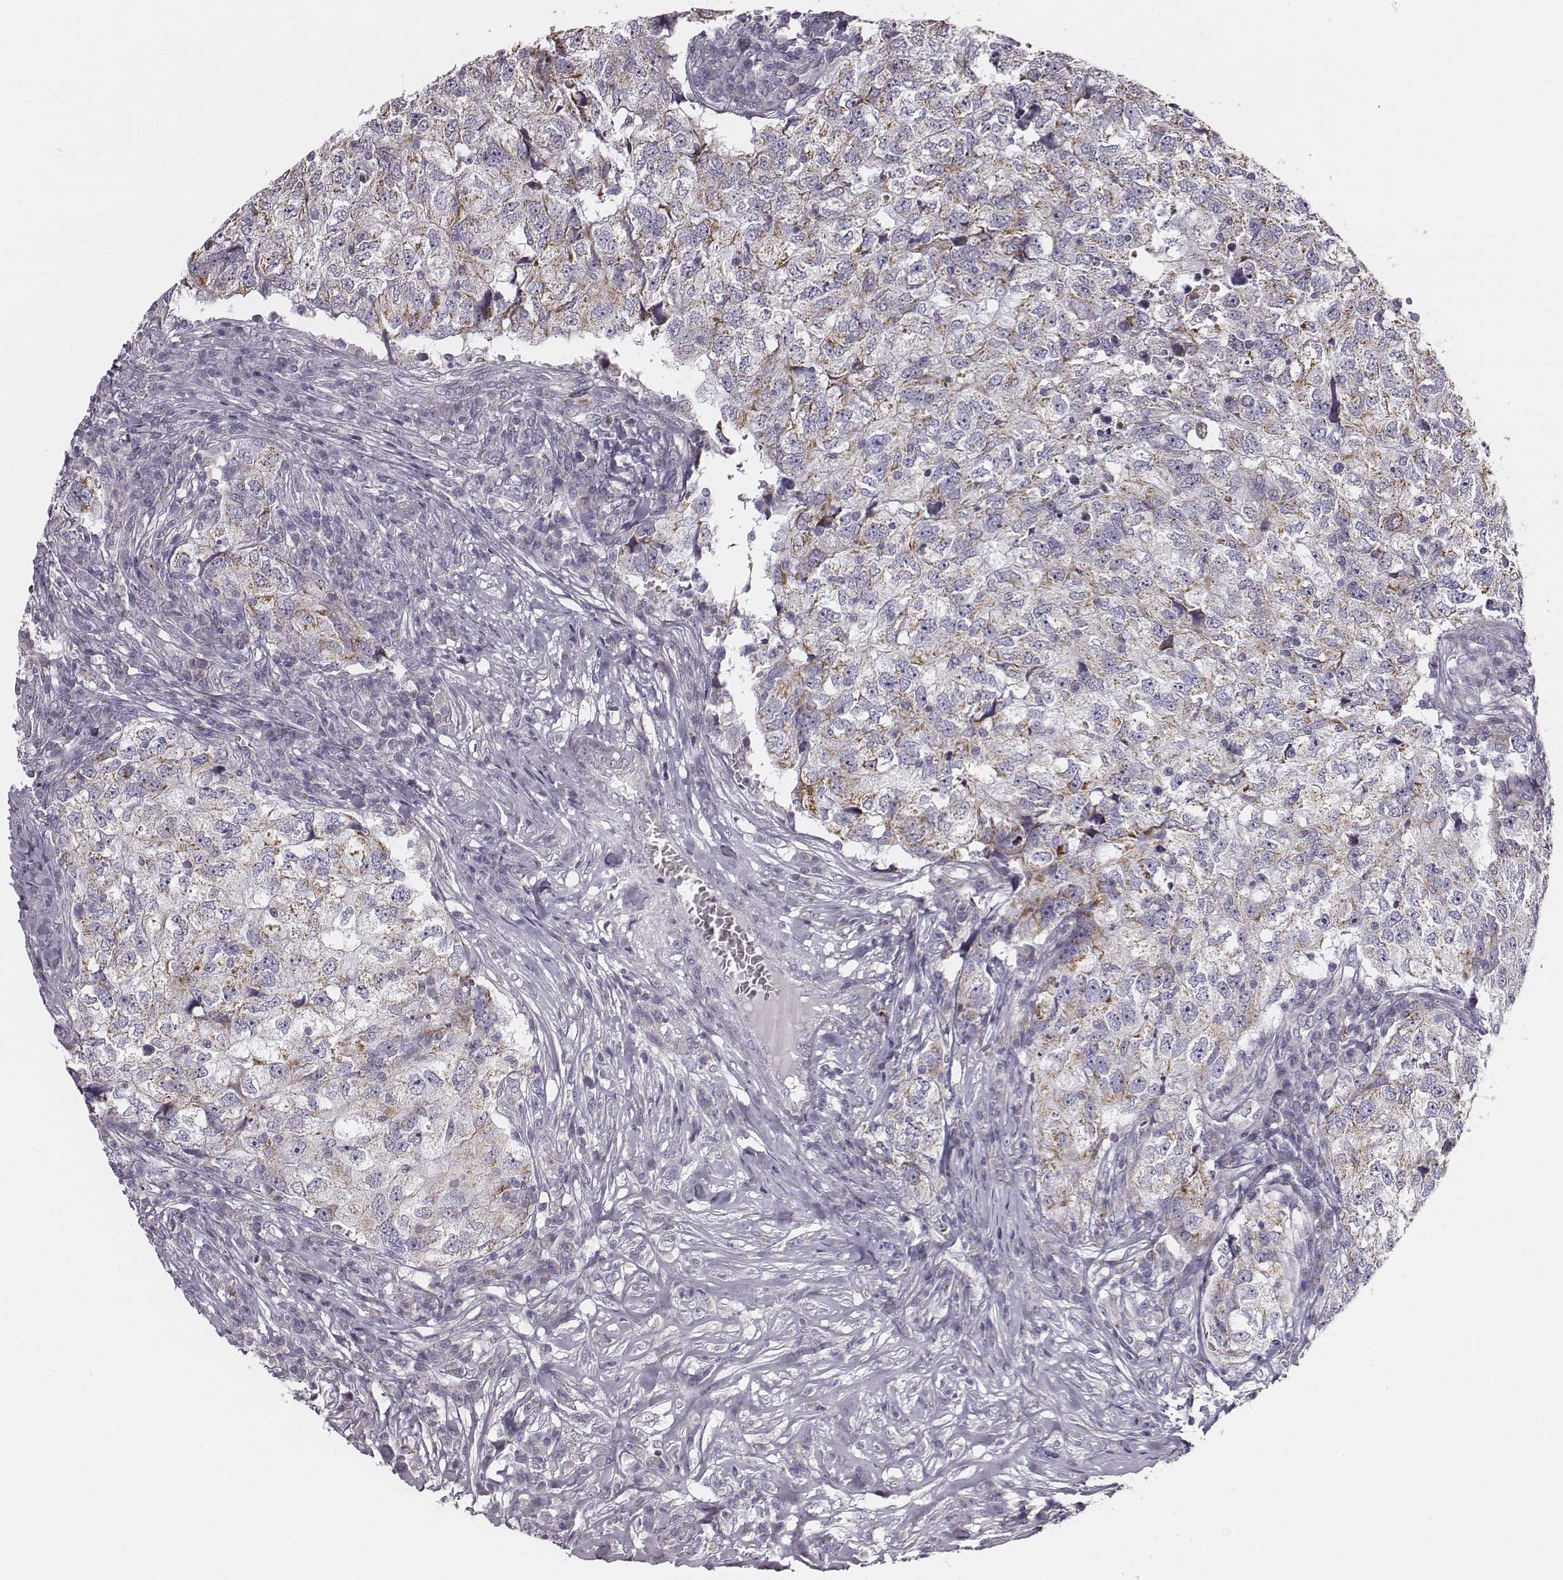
{"staining": {"intensity": "weak", "quantity": "25%-75%", "location": "cytoplasmic/membranous"}, "tissue": "breast cancer", "cell_type": "Tumor cells", "image_type": "cancer", "snomed": [{"axis": "morphology", "description": "Duct carcinoma"}, {"axis": "topography", "description": "Breast"}], "caption": "Immunohistochemical staining of breast cancer (infiltrating ductal carcinoma) displays weak cytoplasmic/membranous protein positivity in about 25%-75% of tumor cells. The staining was performed using DAB to visualize the protein expression in brown, while the nuclei were stained in blue with hematoxylin (Magnification: 20x).", "gene": "UBL4B", "patient": {"sex": "female", "age": 30}}